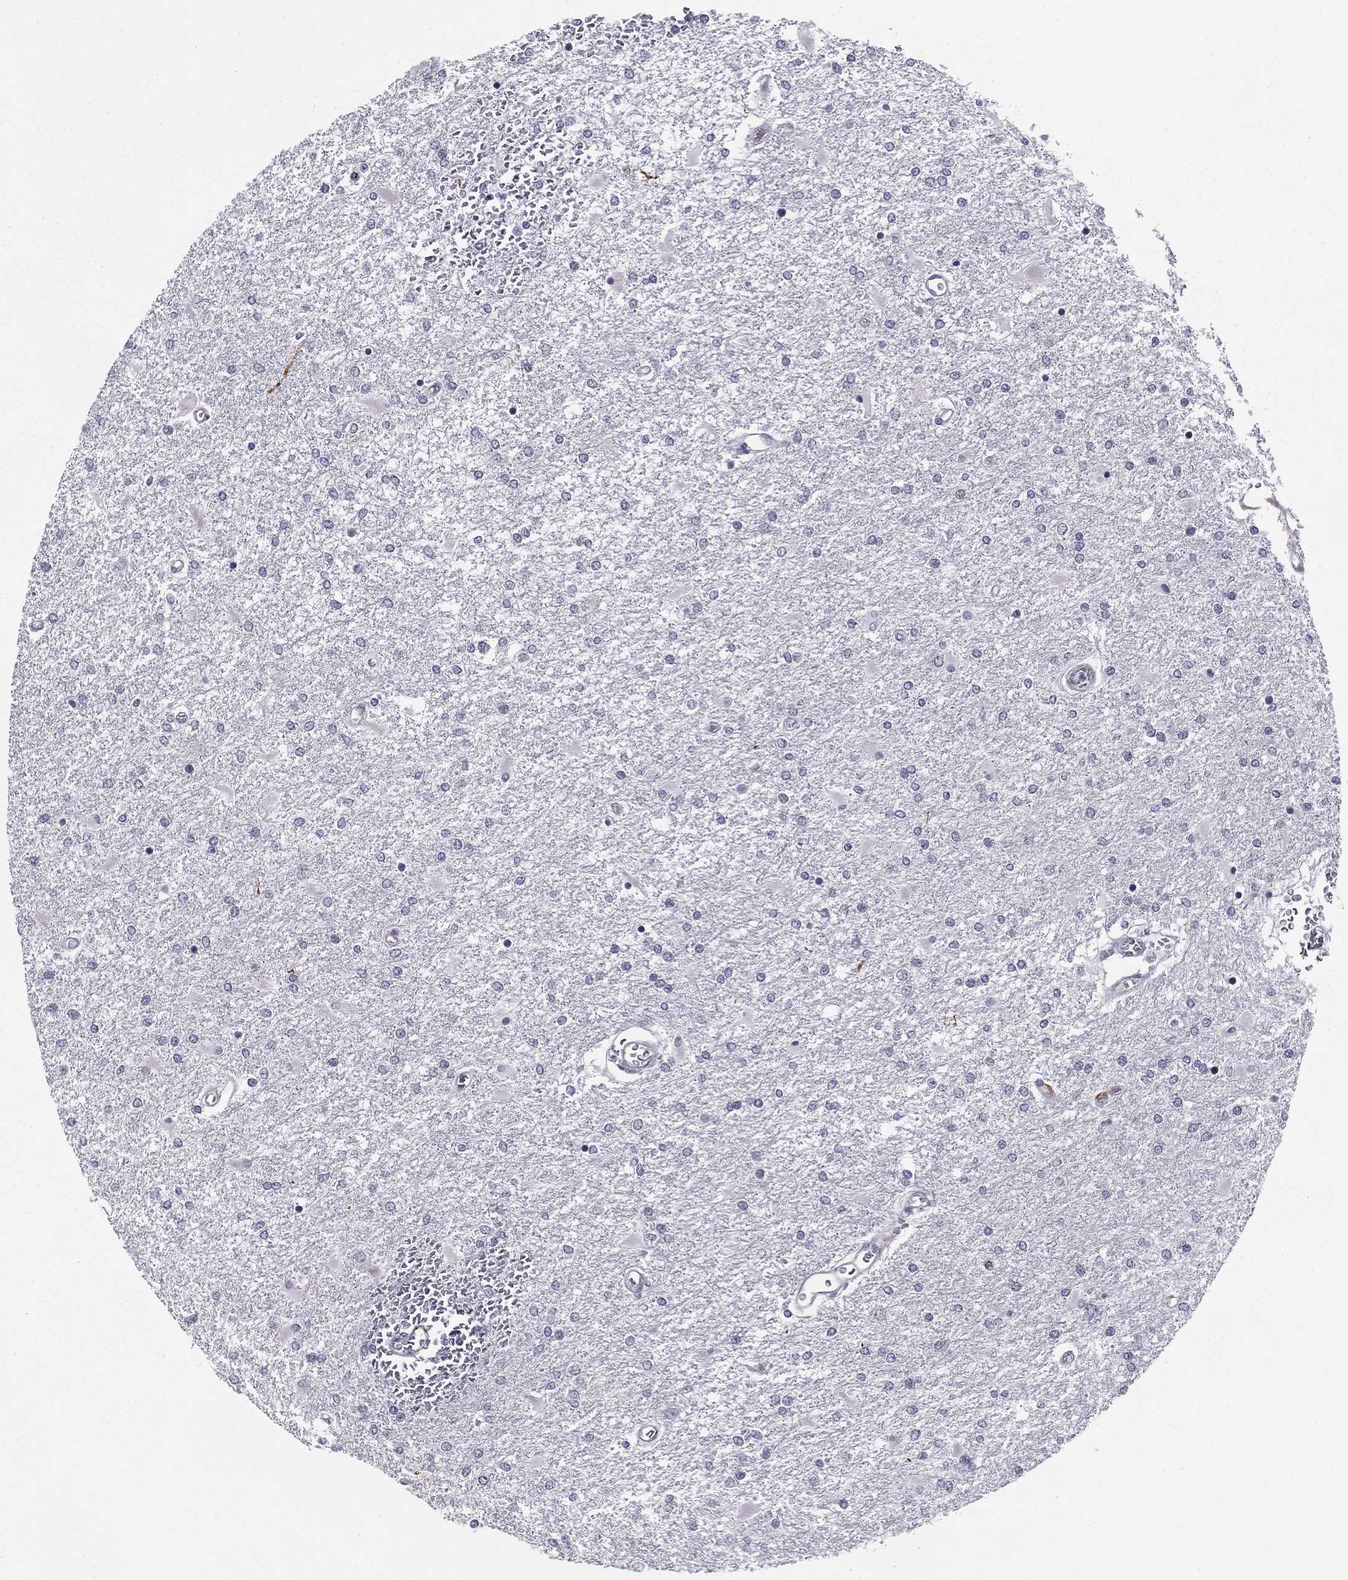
{"staining": {"intensity": "negative", "quantity": "none", "location": "none"}, "tissue": "glioma", "cell_type": "Tumor cells", "image_type": "cancer", "snomed": [{"axis": "morphology", "description": "Glioma, malignant, High grade"}, {"axis": "topography", "description": "Cerebral cortex"}], "caption": "IHC histopathology image of neoplastic tissue: human high-grade glioma (malignant) stained with DAB shows no significant protein positivity in tumor cells.", "gene": "ANKS4B", "patient": {"sex": "male", "age": 79}}